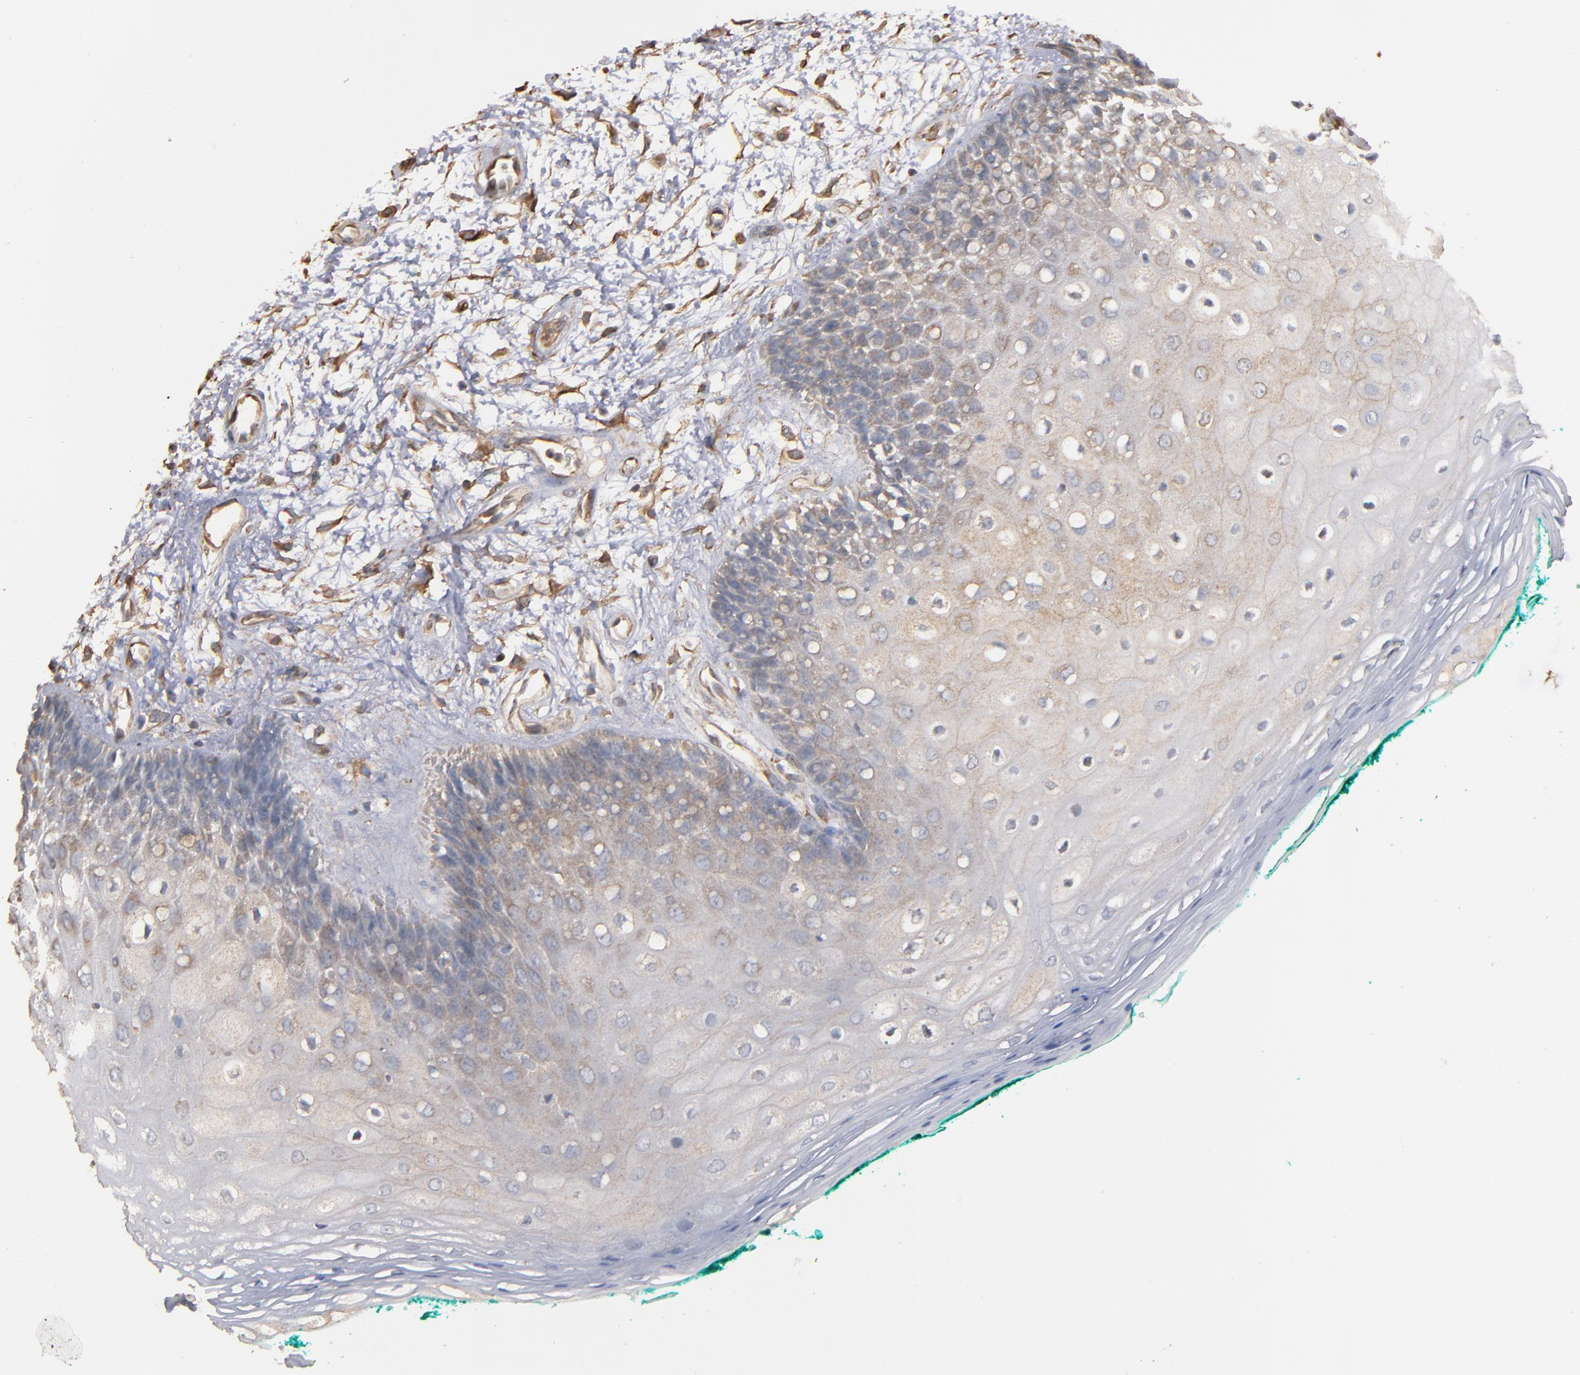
{"staining": {"intensity": "weak", "quantity": ">75%", "location": "cytoplasmic/membranous"}, "tissue": "oral mucosa", "cell_type": "Squamous epithelial cells", "image_type": "normal", "snomed": [{"axis": "morphology", "description": "Normal tissue, NOS"}, {"axis": "morphology", "description": "Squamous cell carcinoma, NOS"}, {"axis": "topography", "description": "Skeletal muscle"}, {"axis": "topography", "description": "Oral tissue"}, {"axis": "topography", "description": "Head-Neck"}], "caption": "Squamous epithelial cells display low levels of weak cytoplasmic/membranous staining in approximately >75% of cells in unremarkable oral mucosa.", "gene": "DMD", "patient": {"sex": "female", "age": 84}}